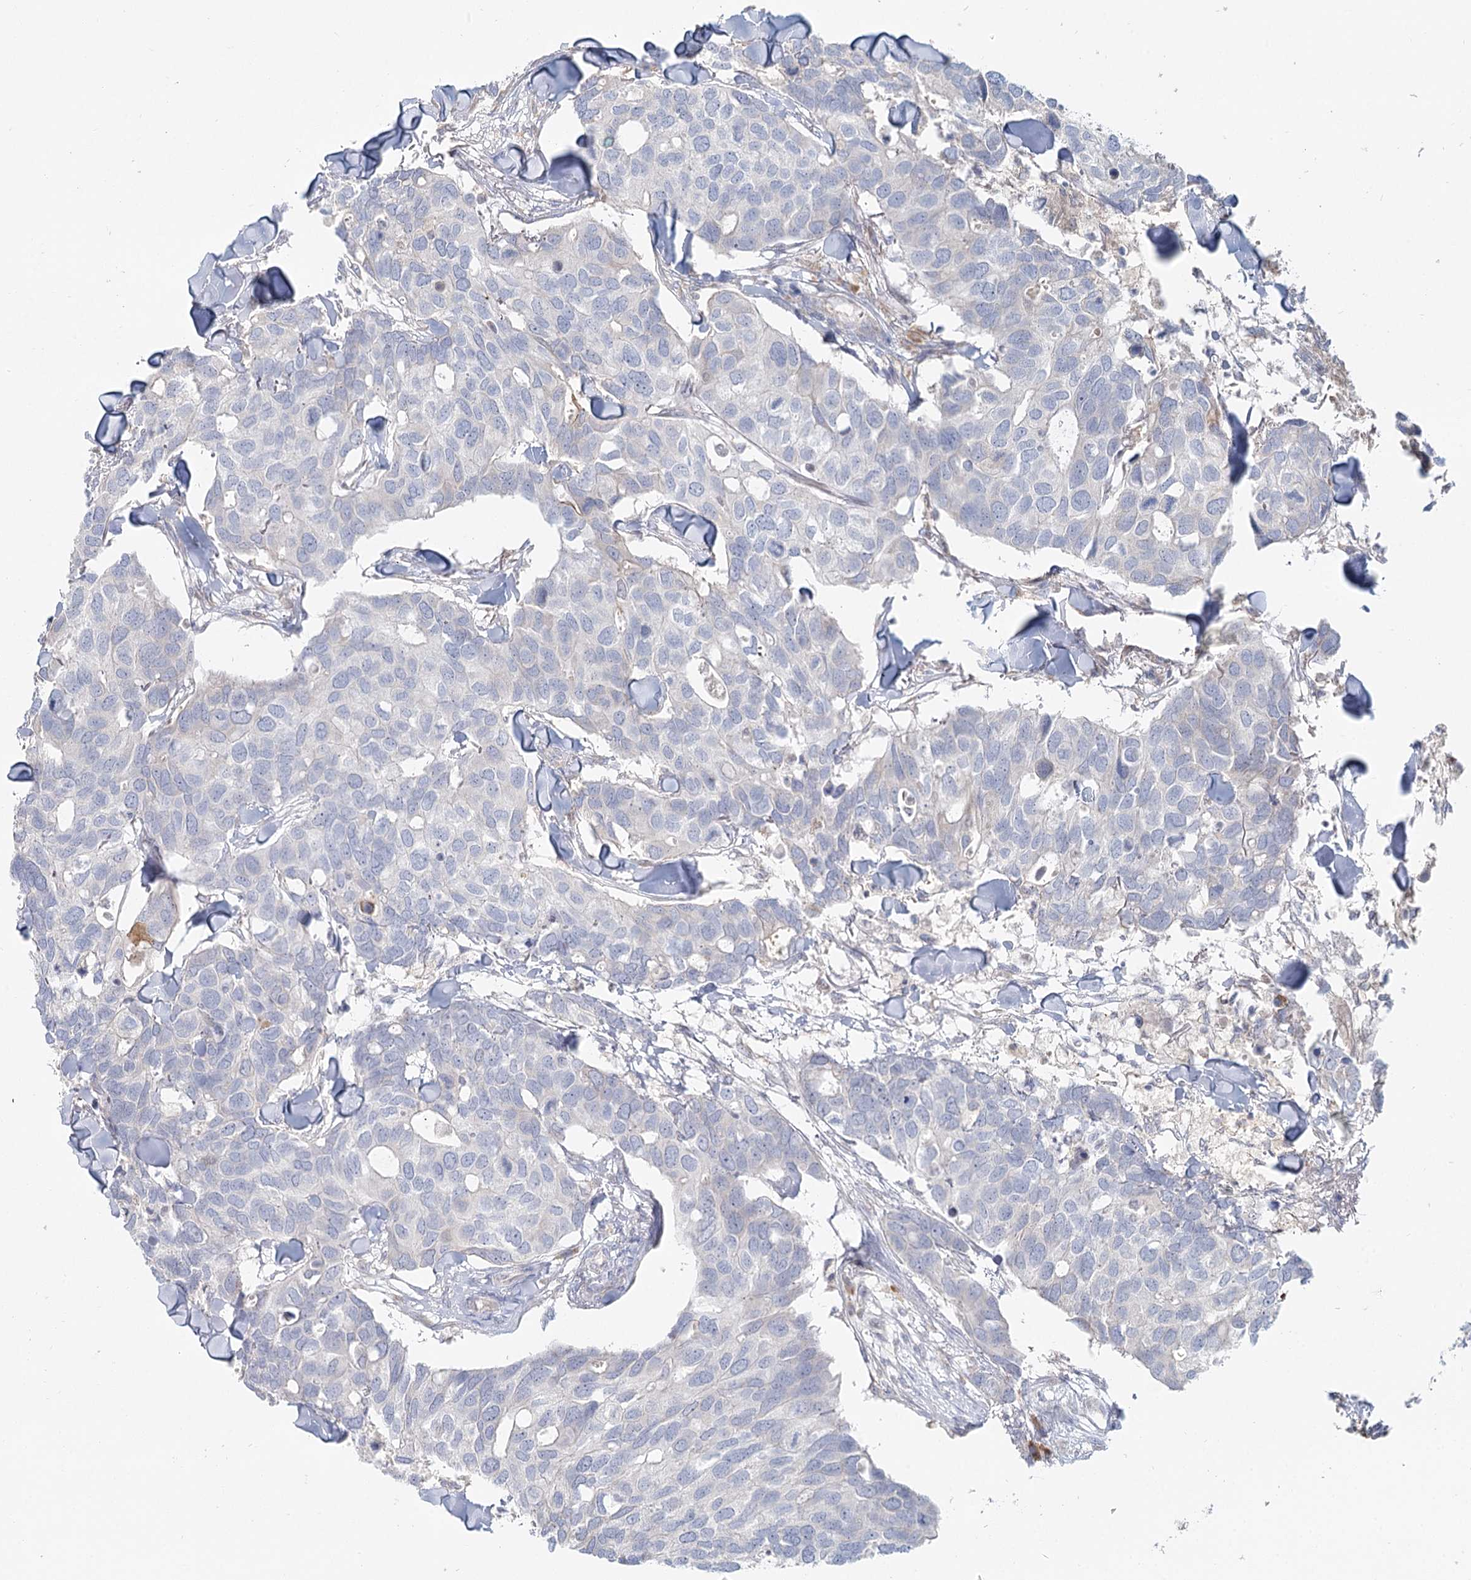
{"staining": {"intensity": "negative", "quantity": "none", "location": "none"}, "tissue": "breast cancer", "cell_type": "Tumor cells", "image_type": "cancer", "snomed": [{"axis": "morphology", "description": "Duct carcinoma"}, {"axis": "topography", "description": "Breast"}], "caption": "A photomicrograph of human infiltrating ductal carcinoma (breast) is negative for staining in tumor cells.", "gene": "ANKRD16", "patient": {"sex": "female", "age": 83}}